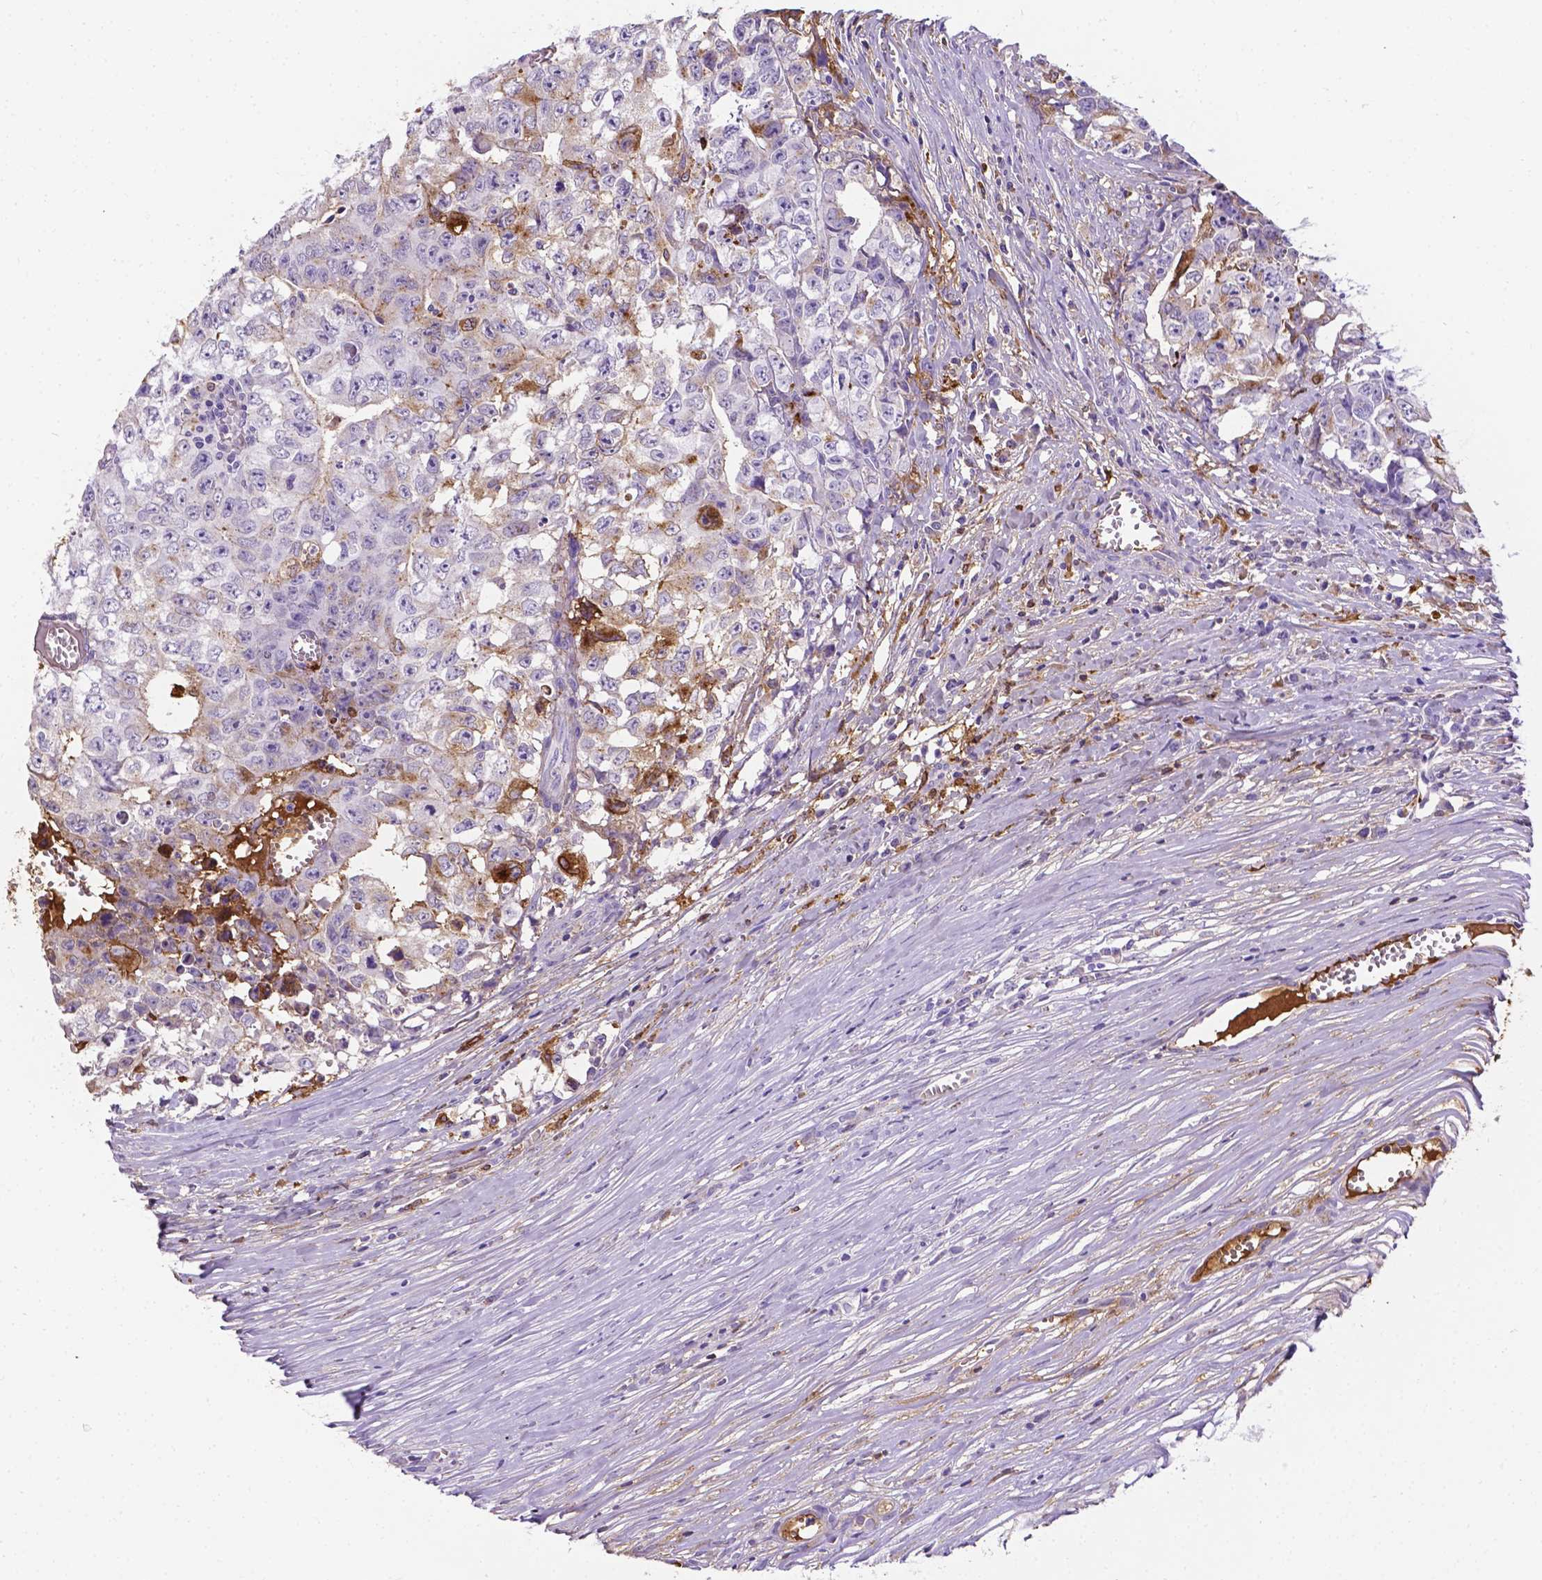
{"staining": {"intensity": "negative", "quantity": "none", "location": "none"}, "tissue": "testis cancer", "cell_type": "Tumor cells", "image_type": "cancer", "snomed": [{"axis": "morphology", "description": "Carcinoma, Embryonal, NOS"}, {"axis": "morphology", "description": "Teratoma, malignant, NOS"}, {"axis": "topography", "description": "Testis"}], "caption": "Embryonal carcinoma (testis) was stained to show a protein in brown. There is no significant expression in tumor cells.", "gene": "APOE", "patient": {"sex": "male", "age": 24}}